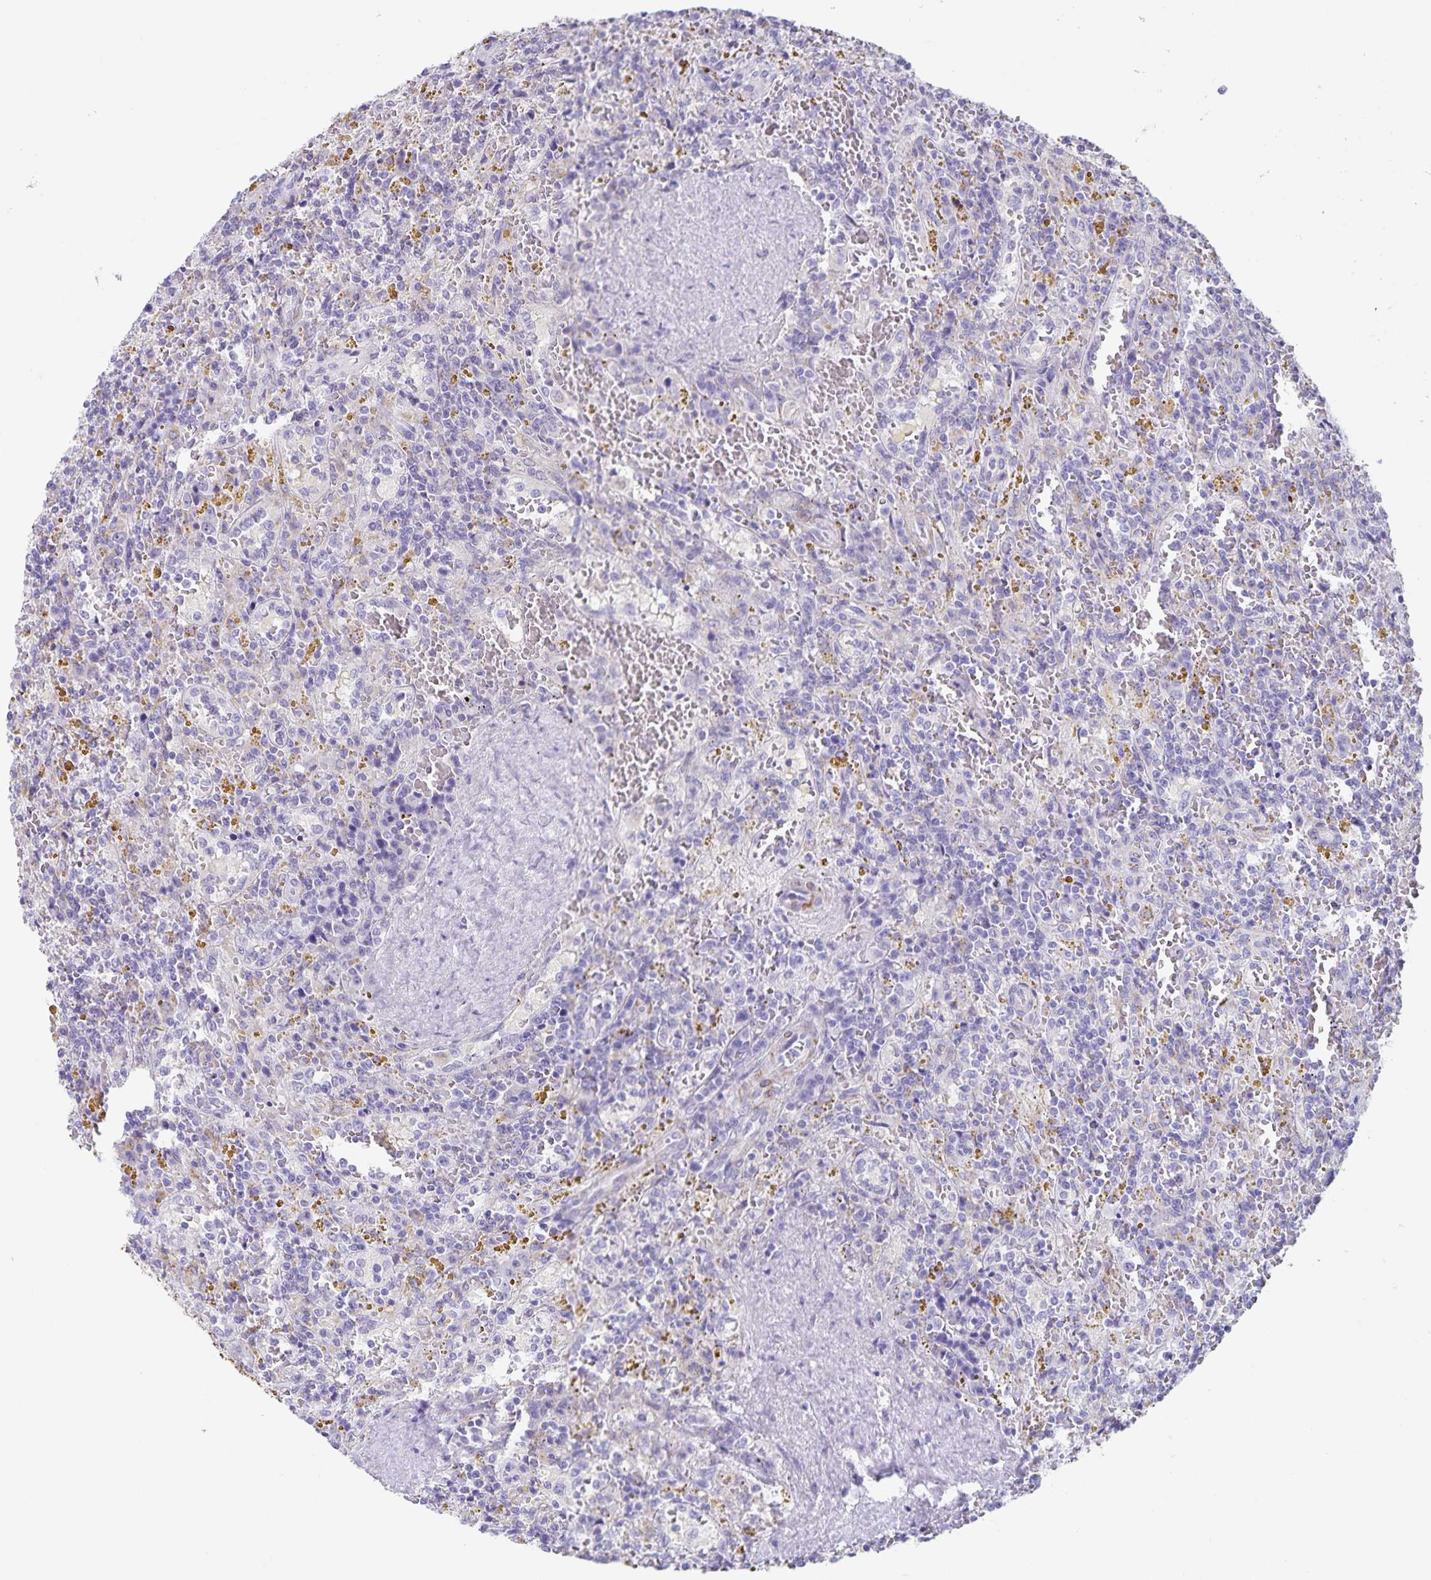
{"staining": {"intensity": "negative", "quantity": "none", "location": "none"}, "tissue": "lymphoma", "cell_type": "Tumor cells", "image_type": "cancer", "snomed": [{"axis": "morphology", "description": "Malignant lymphoma, non-Hodgkin's type, Low grade"}, {"axis": "topography", "description": "Spleen"}], "caption": "Immunohistochemistry (IHC) photomicrograph of human lymphoma stained for a protein (brown), which exhibits no positivity in tumor cells. (DAB (3,3'-diaminobenzidine) immunohistochemistry with hematoxylin counter stain).", "gene": "SYNM", "patient": {"sex": "female", "age": 65}}